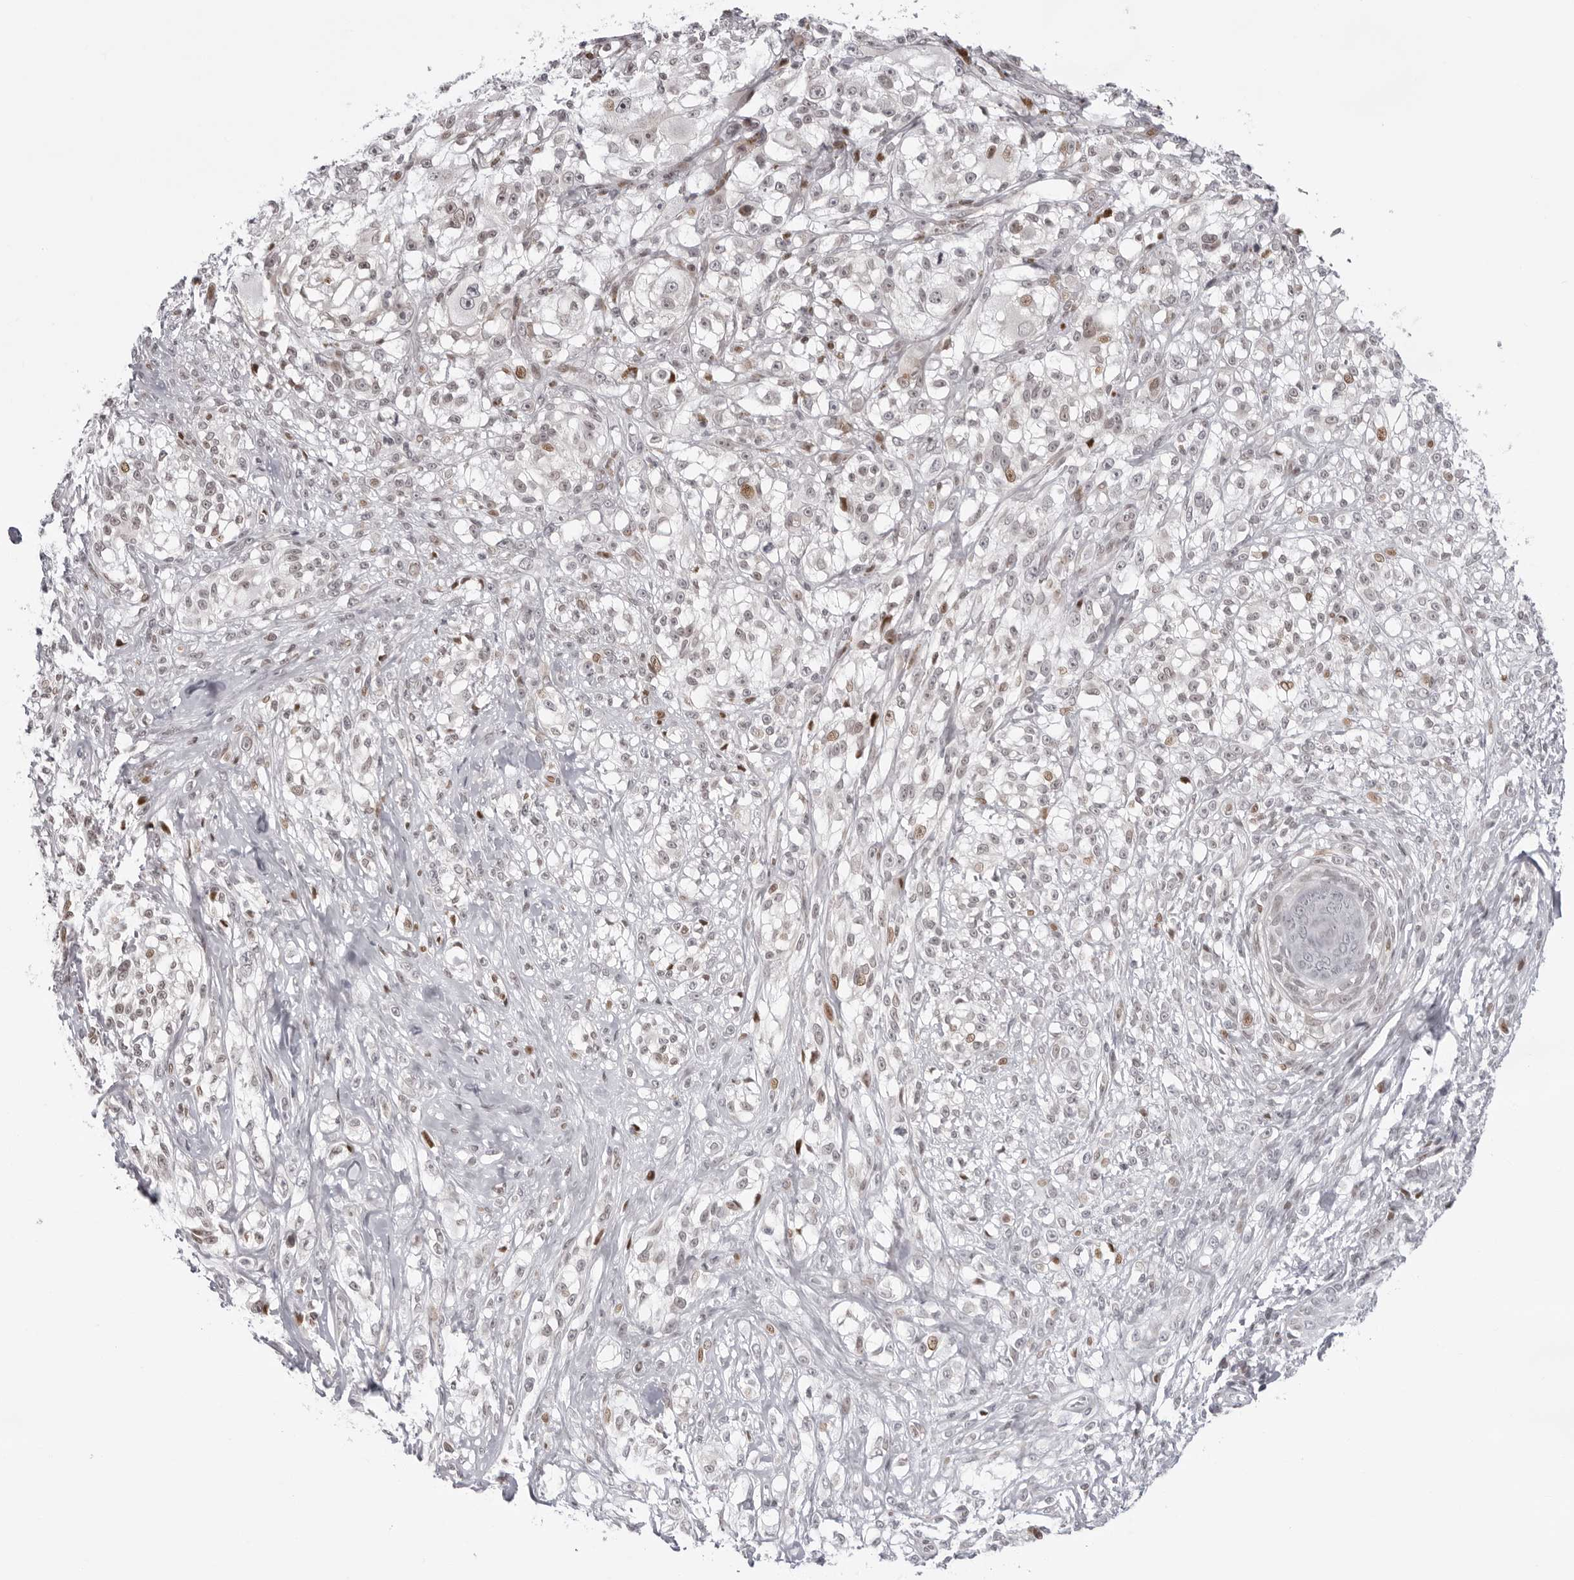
{"staining": {"intensity": "weak", "quantity": "<25%", "location": "nuclear"}, "tissue": "melanoma", "cell_type": "Tumor cells", "image_type": "cancer", "snomed": [{"axis": "morphology", "description": "Malignant melanoma, NOS"}, {"axis": "topography", "description": "Skin of head"}], "caption": "Tumor cells are negative for brown protein staining in melanoma.", "gene": "NTPCR", "patient": {"sex": "male", "age": 83}}